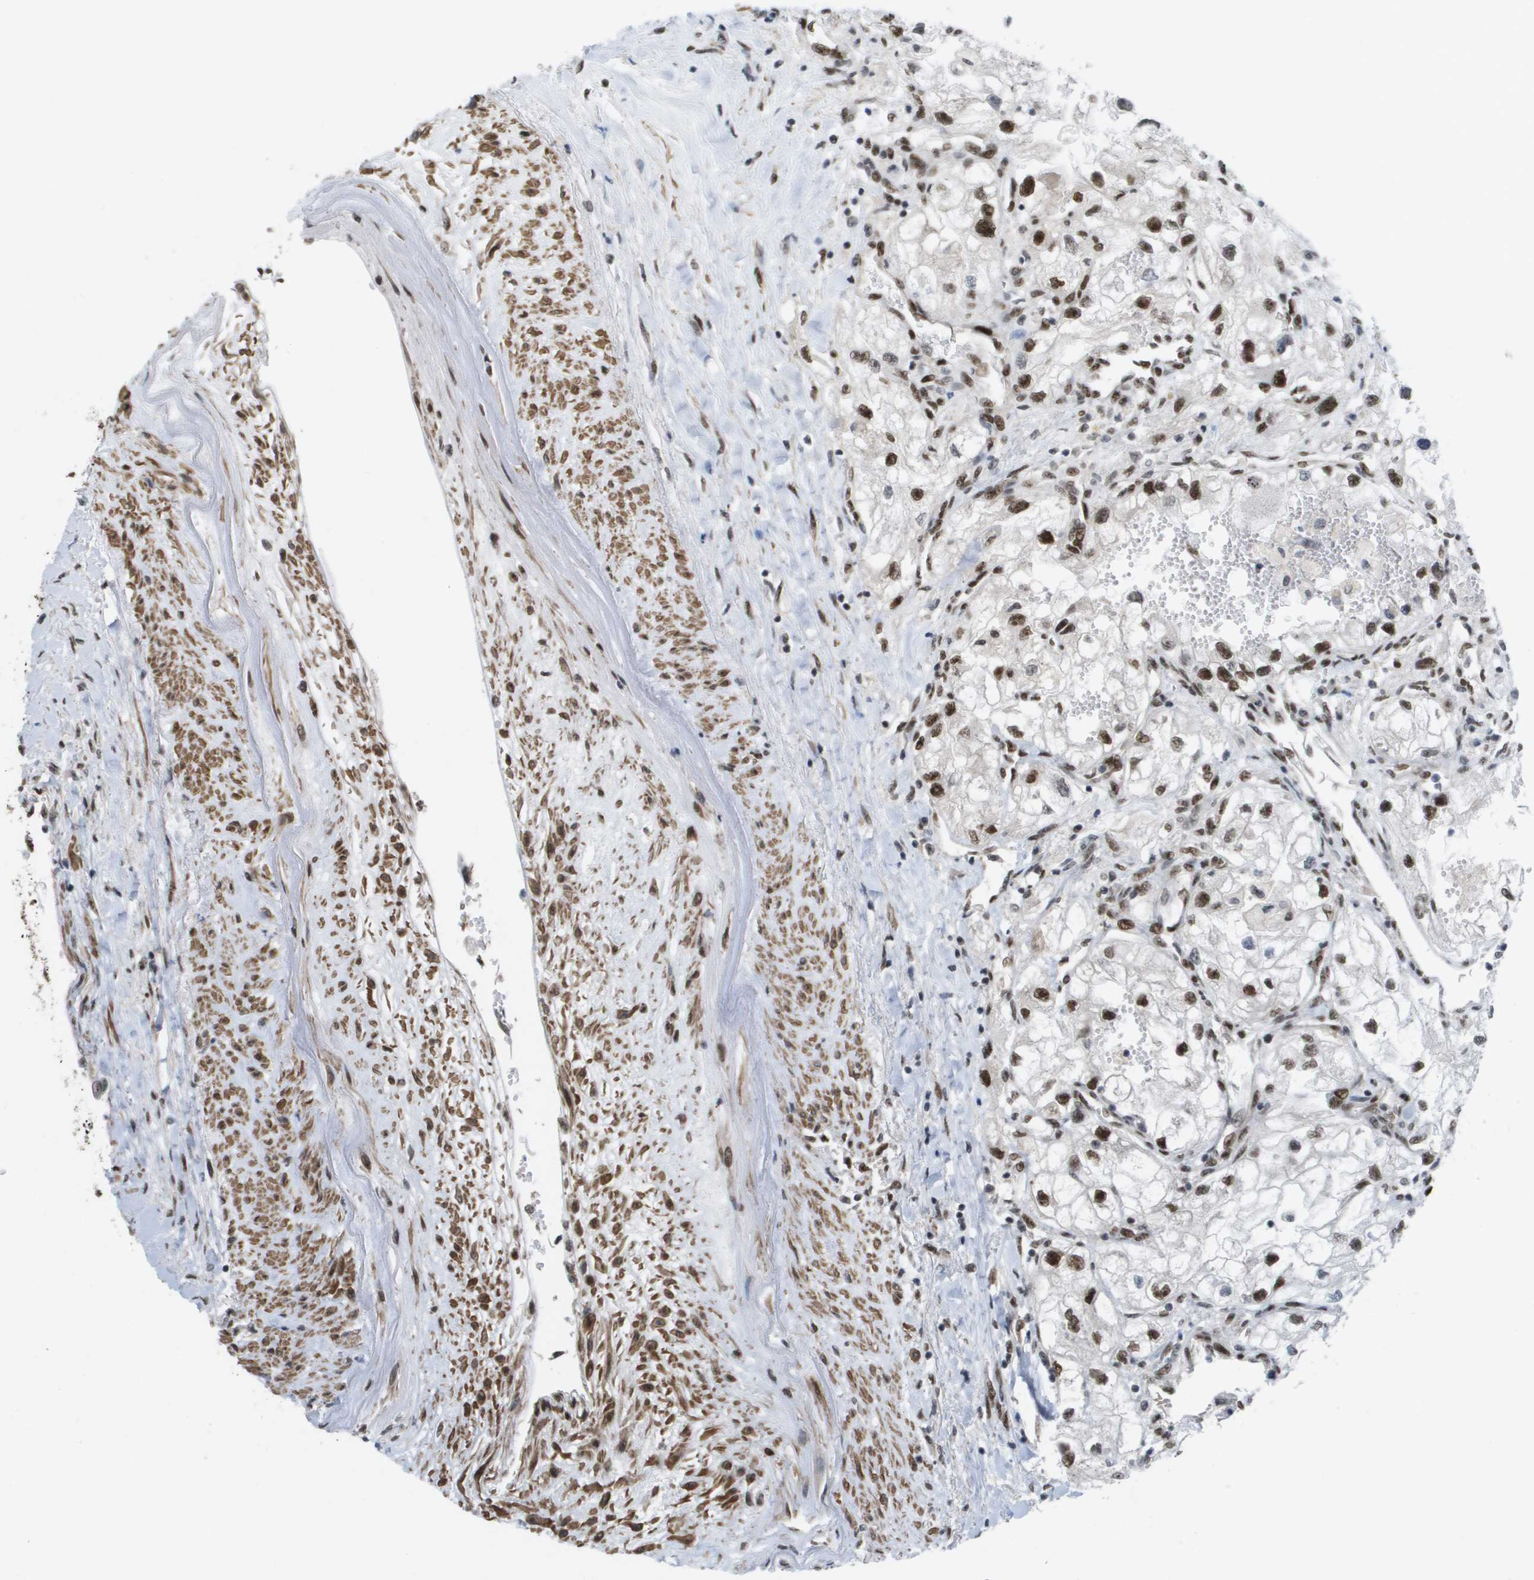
{"staining": {"intensity": "strong", "quantity": ">75%", "location": "nuclear"}, "tissue": "renal cancer", "cell_type": "Tumor cells", "image_type": "cancer", "snomed": [{"axis": "morphology", "description": "Adenocarcinoma, NOS"}, {"axis": "topography", "description": "Kidney"}], "caption": "The immunohistochemical stain highlights strong nuclear expression in tumor cells of adenocarcinoma (renal) tissue.", "gene": "CDT1", "patient": {"sex": "female", "age": 70}}